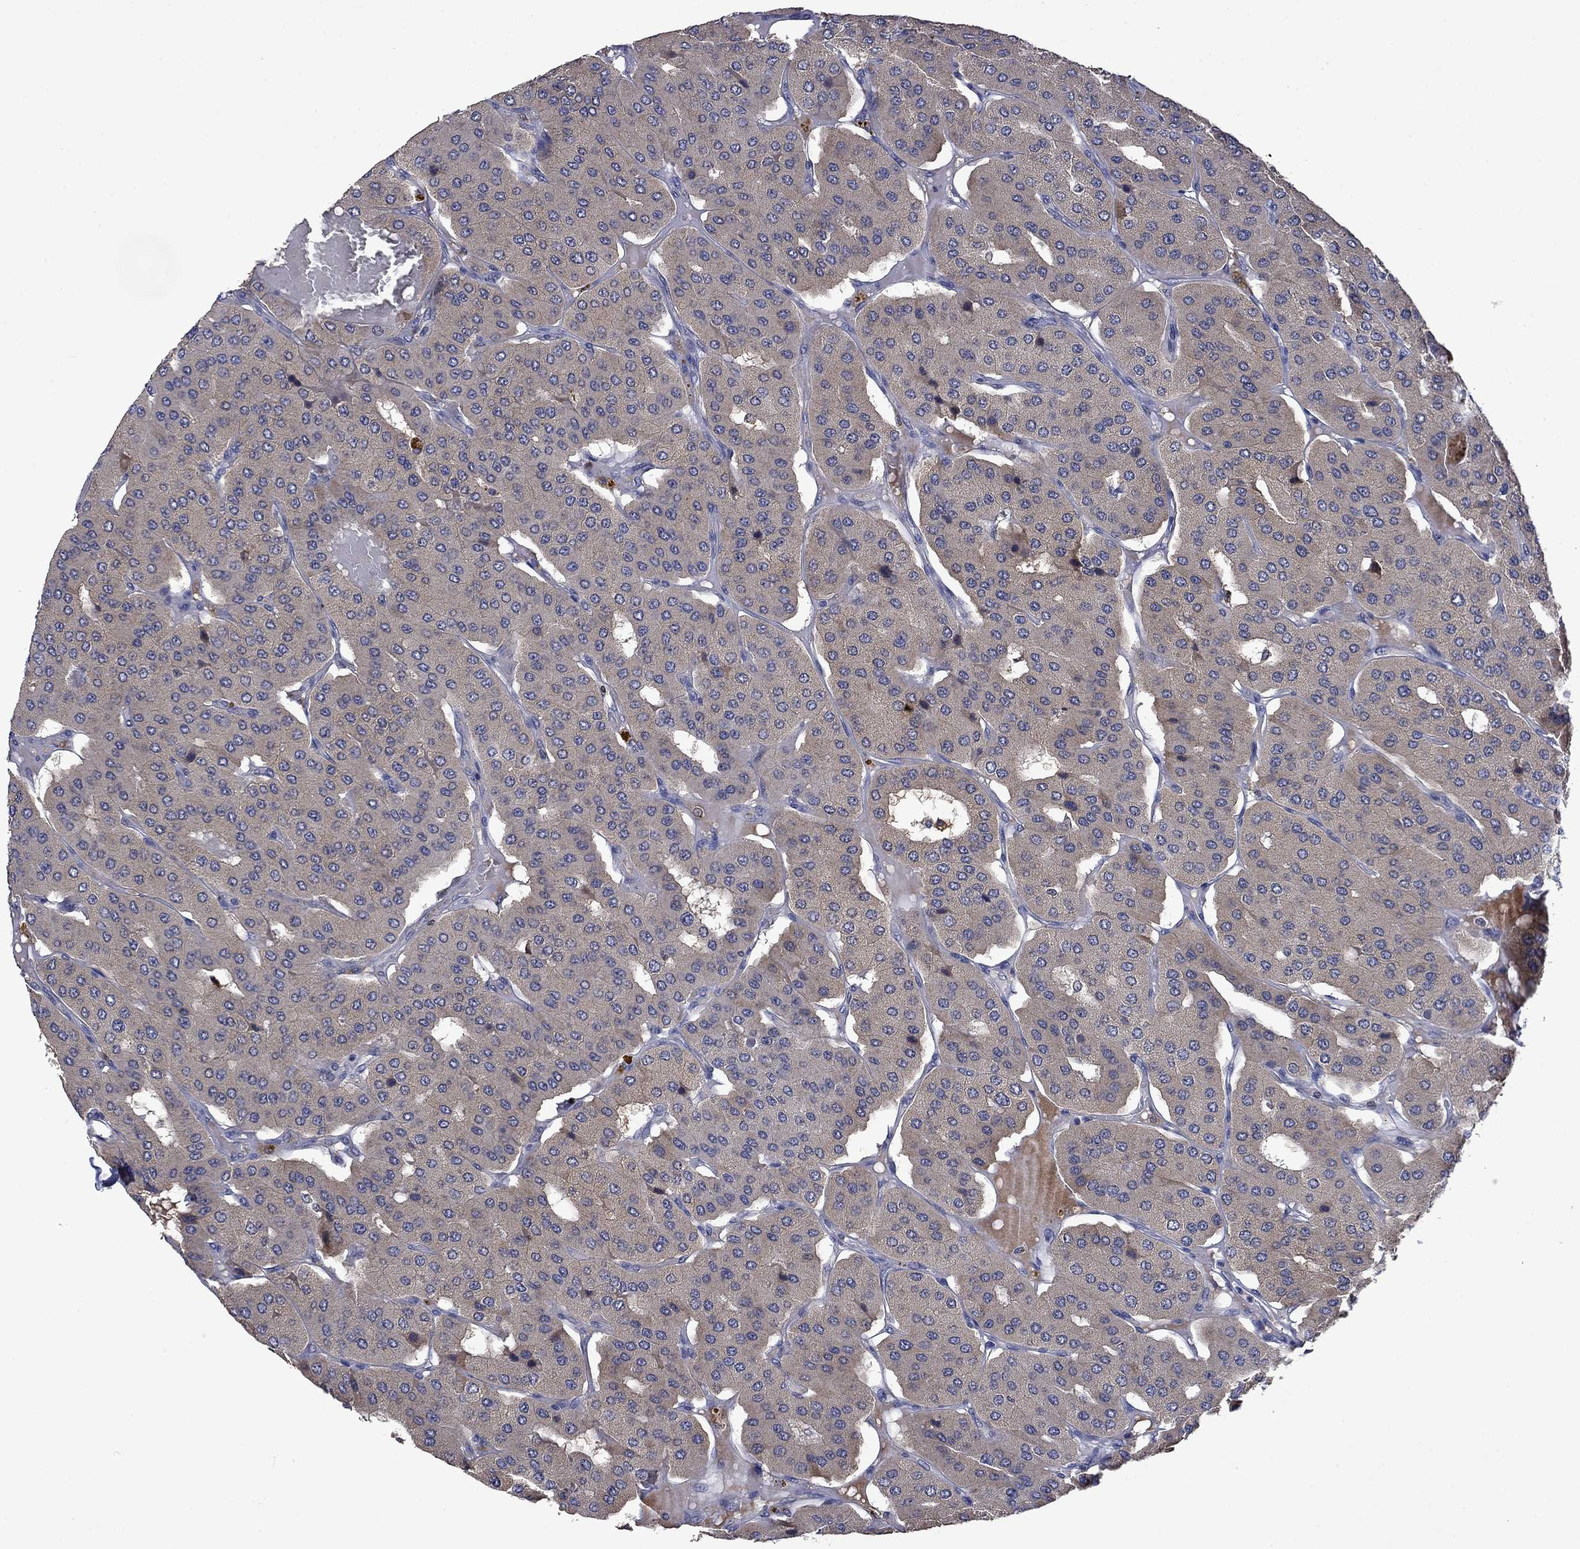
{"staining": {"intensity": "strong", "quantity": "25%-75%", "location": "cytoplasmic/membranous"}, "tissue": "parathyroid gland", "cell_type": "Glandular cells", "image_type": "normal", "snomed": [{"axis": "morphology", "description": "Normal tissue, NOS"}, {"axis": "morphology", "description": "Adenoma, NOS"}, {"axis": "topography", "description": "Parathyroid gland"}], "caption": "Brown immunohistochemical staining in unremarkable parathyroid gland shows strong cytoplasmic/membranous positivity in approximately 25%-75% of glandular cells.", "gene": "PHKA1", "patient": {"sex": "female", "age": 86}}